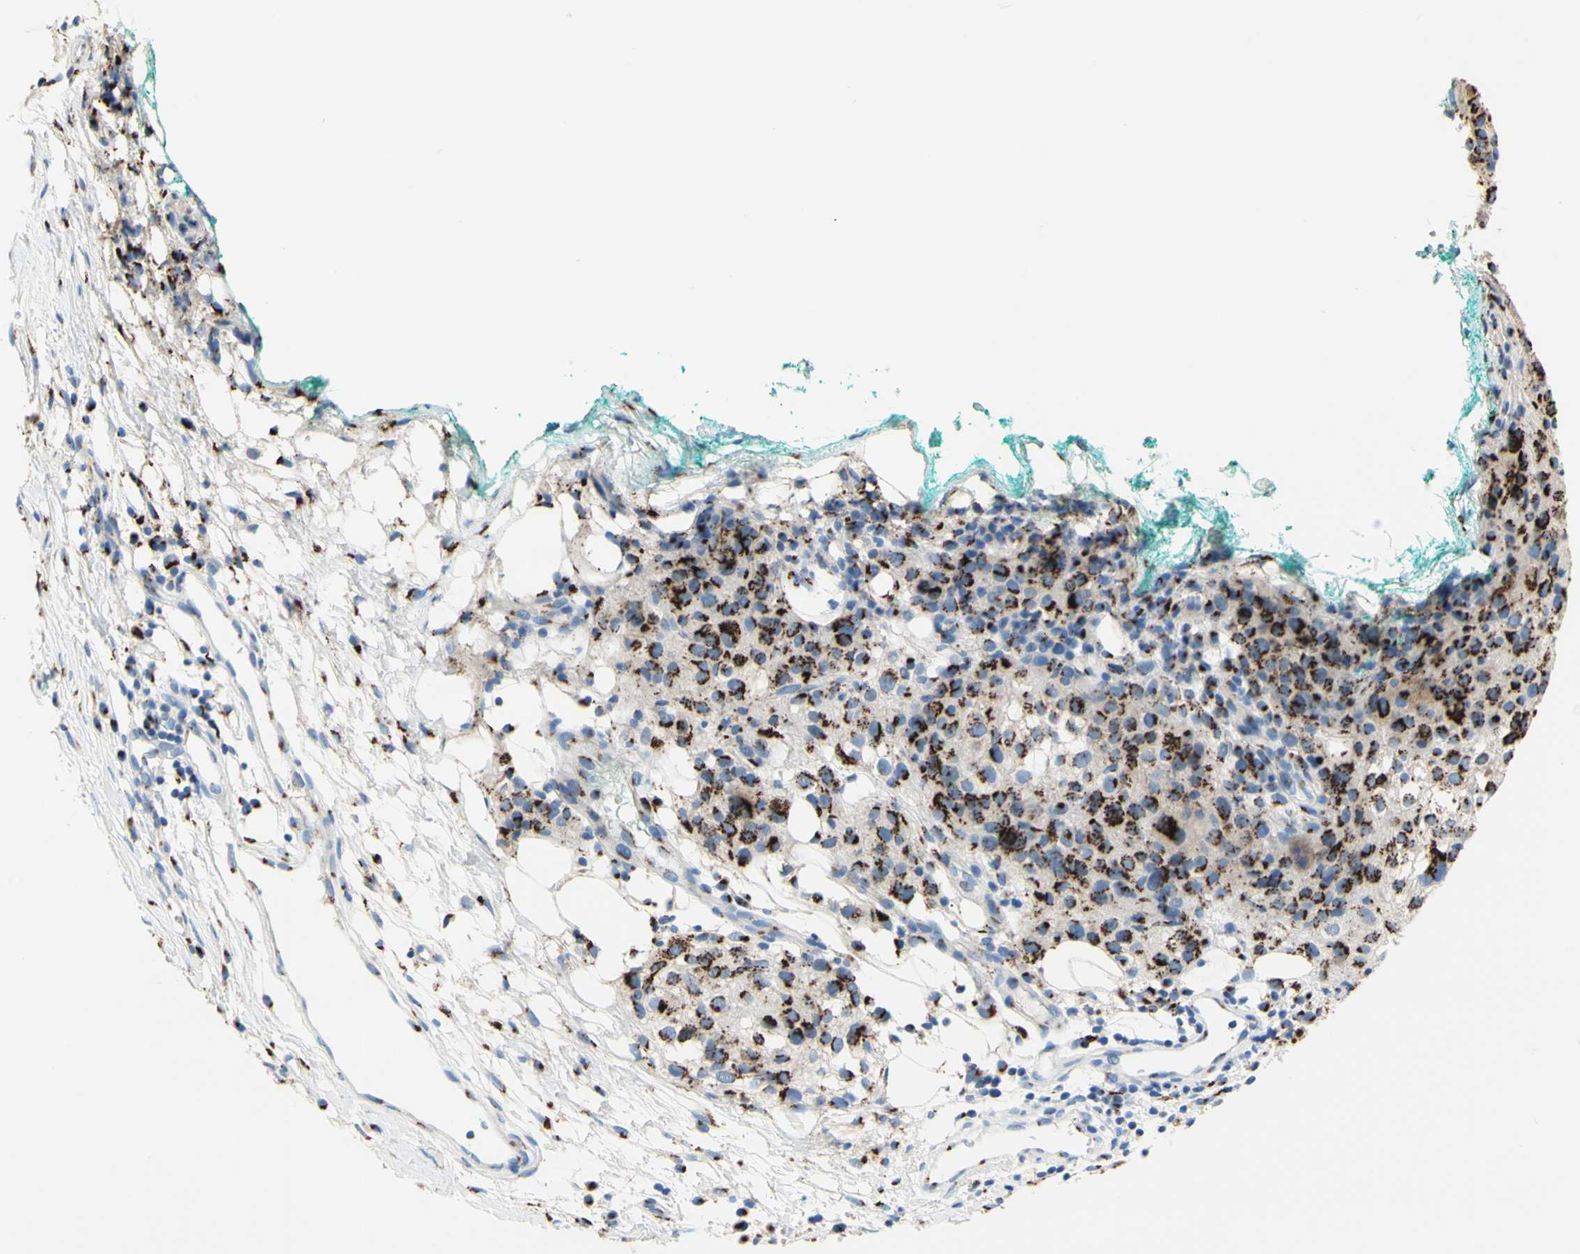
{"staining": {"intensity": "moderate", "quantity": "25%-75%", "location": "cytoplasmic/membranous"}, "tissue": "melanoma", "cell_type": "Tumor cells", "image_type": "cancer", "snomed": [{"axis": "morphology", "description": "Necrosis, NOS"}, {"axis": "morphology", "description": "Malignant melanoma, NOS"}, {"axis": "topography", "description": "Skin"}], "caption": "Protein expression analysis of human malignant melanoma reveals moderate cytoplasmic/membranous staining in about 25%-75% of tumor cells.", "gene": "GALNT2", "patient": {"sex": "female", "age": 87}}